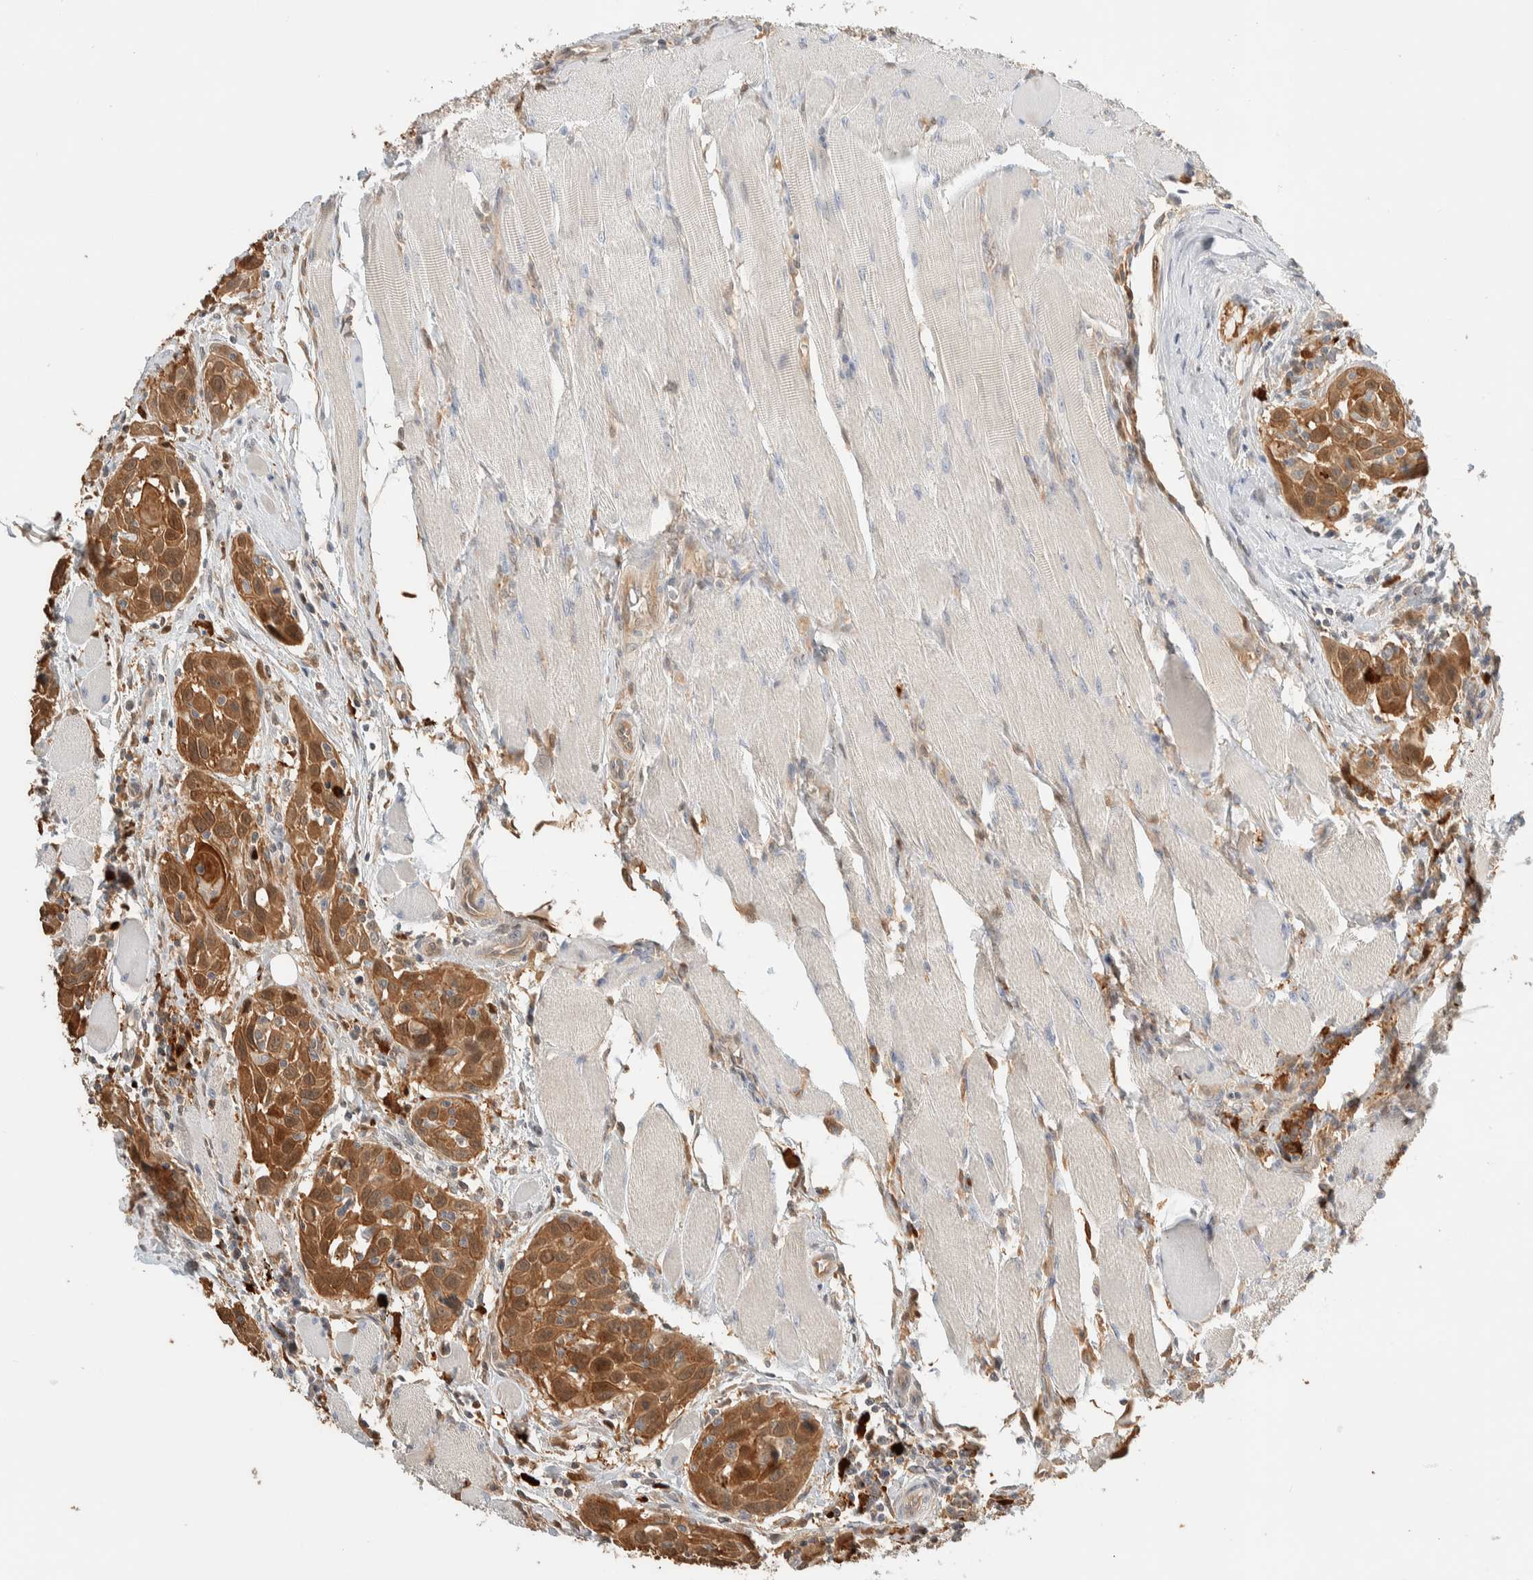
{"staining": {"intensity": "moderate", "quantity": ">75%", "location": "cytoplasmic/membranous,nuclear"}, "tissue": "head and neck cancer", "cell_type": "Tumor cells", "image_type": "cancer", "snomed": [{"axis": "morphology", "description": "Squamous cell carcinoma, NOS"}, {"axis": "topography", "description": "Oral tissue"}, {"axis": "topography", "description": "Head-Neck"}], "caption": "The micrograph reveals immunohistochemical staining of head and neck squamous cell carcinoma. There is moderate cytoplasmic/membranous and nuclear staining is seen in approximately >75% of tumor cells. Nuclei are stained in blue.", "gene": "SETD4", "patient": {"sex": "female", "age": 50}}